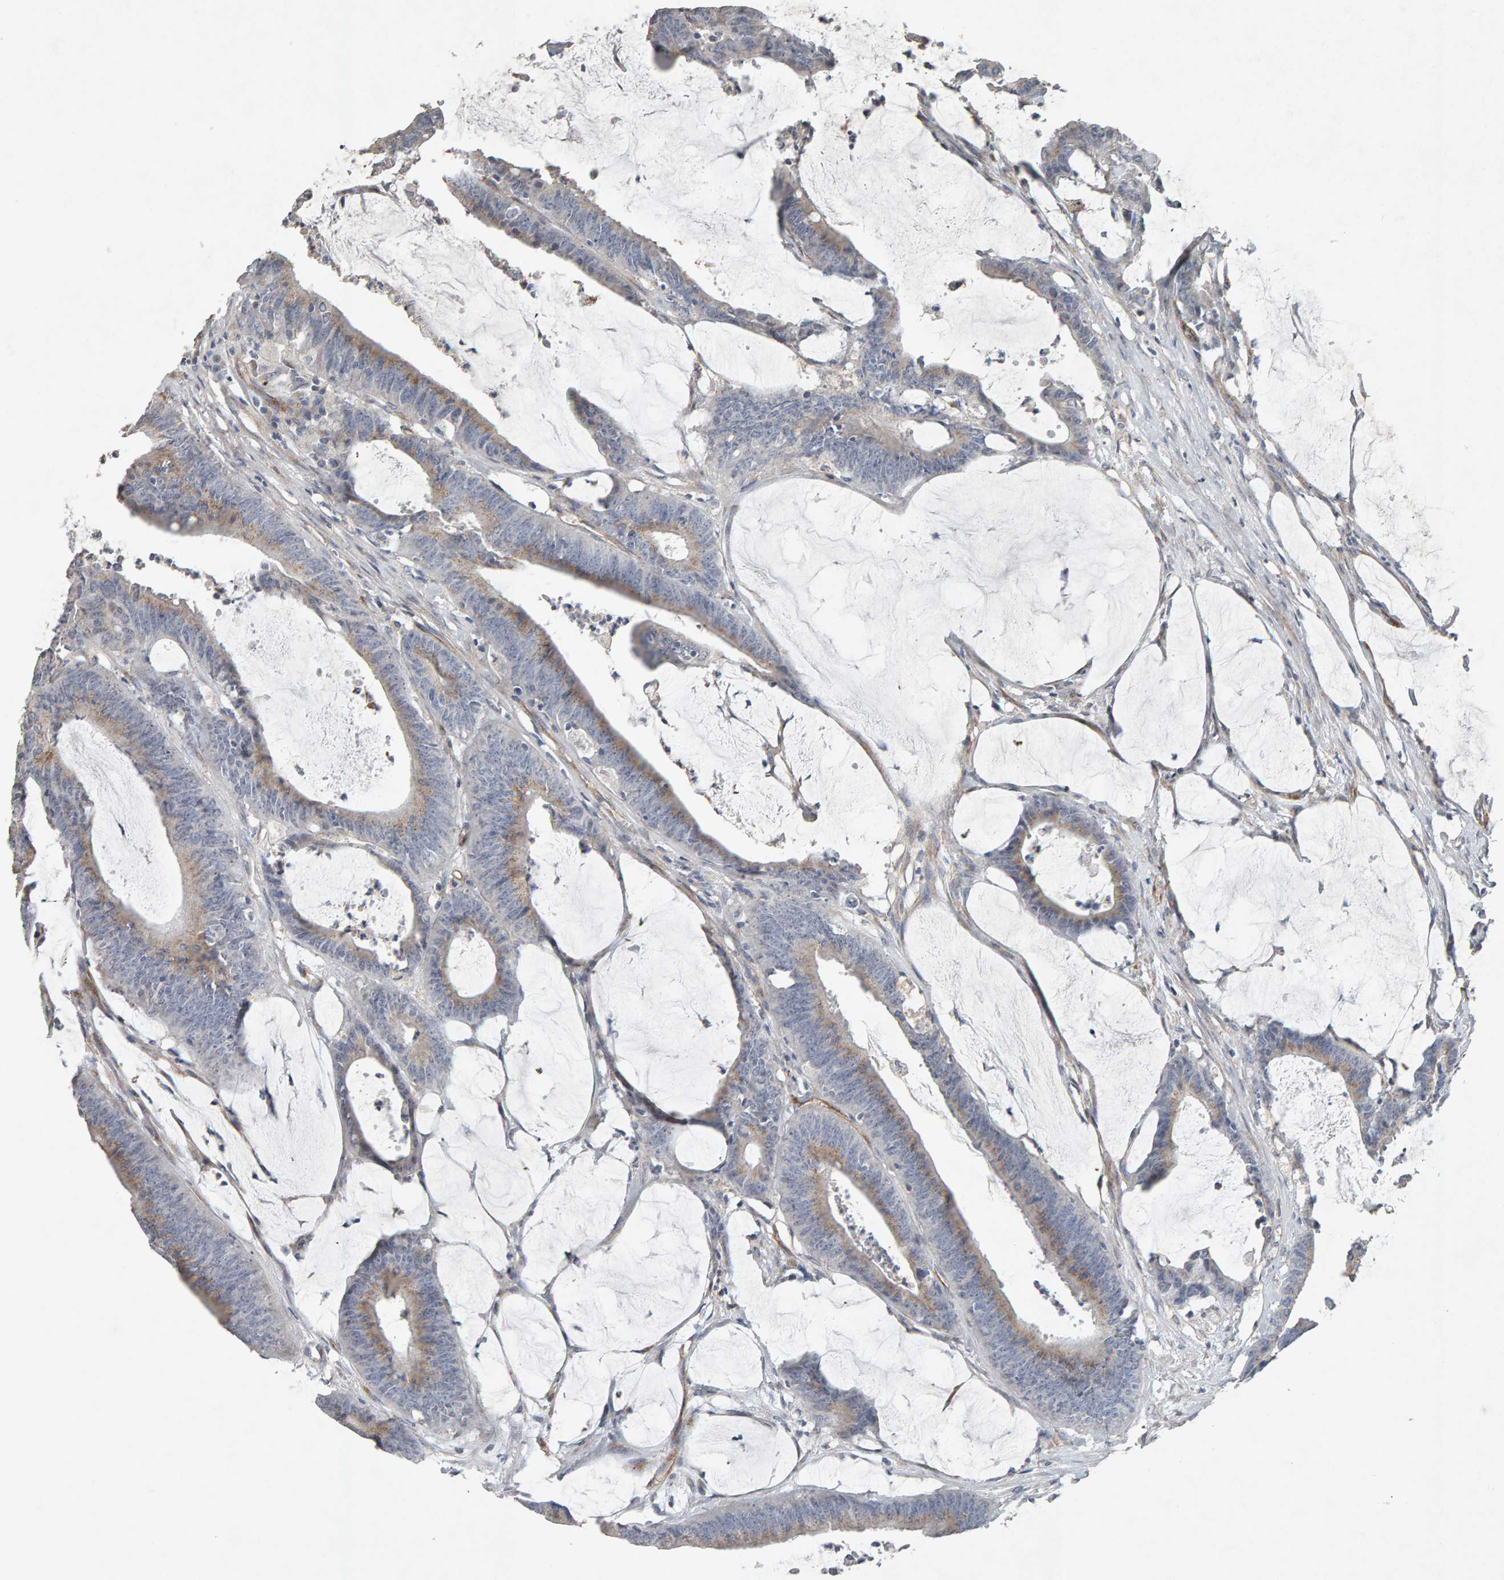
{"staining": {"intensity": "weak", "quantity": ">75%", "location": "cytoplasmic/membranous"}, "tissue": "colorectal cancer", "cell_type": "Tumor cells", "image_type": "cancer", "snomed": [{"axis": "morphology", "description": "Adenocarcinoma, NOS"}, {"axis": "topography", "description": "Rectum"}], "caption": "Approximately >75% of tumor cells in human adenocarcinoma (colorectal) demonstrate weak cytoplasmic/membranous protein expression as visualized by brown immunohistochemical staining.", "gene": "PTPRM", "patient": {"sex": "female", "age": 66}}